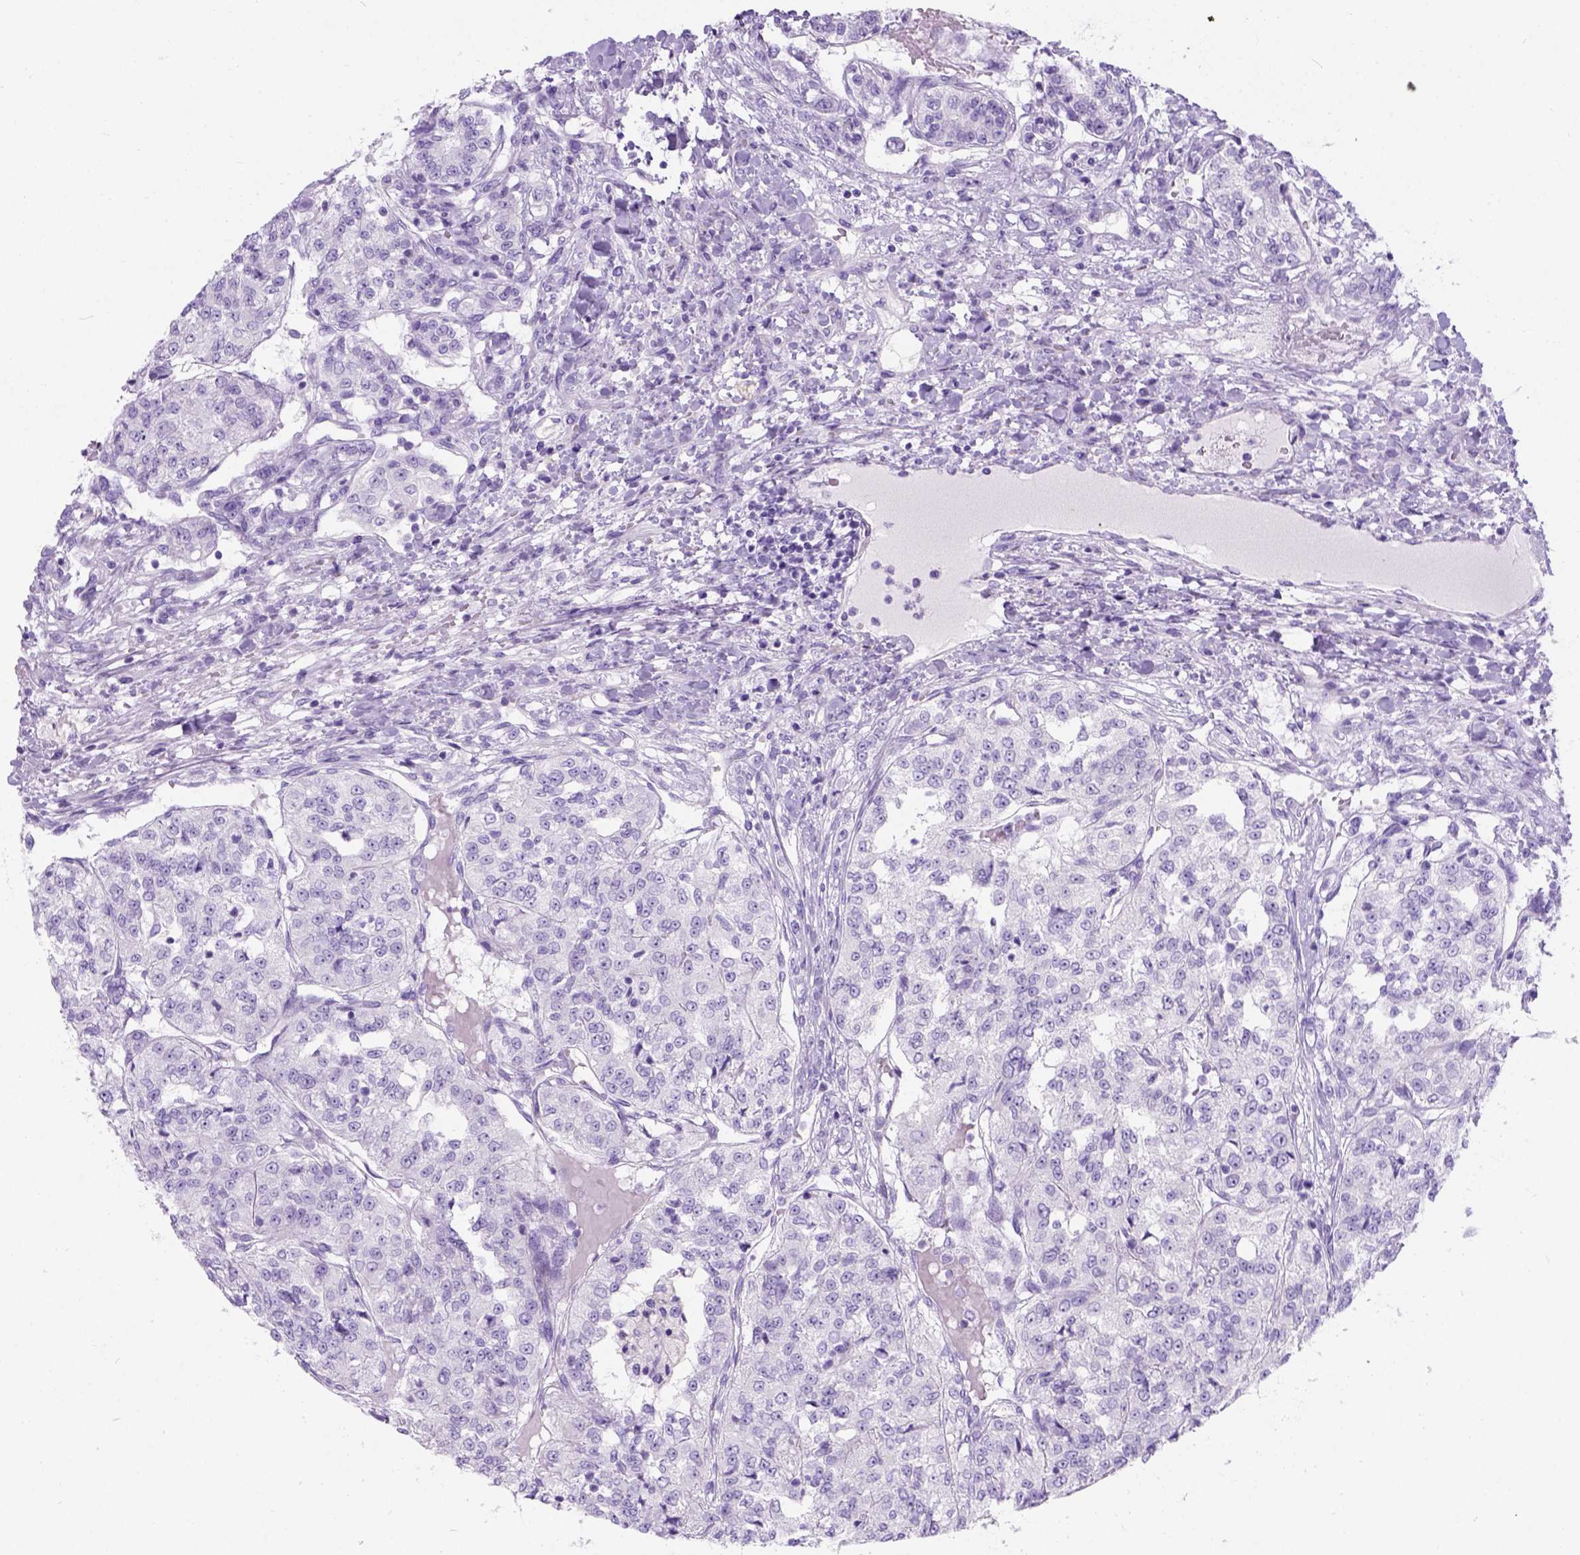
{"staining": {"intensity": "negative", "quantity": "none", "location": "none"}, "tissue": "renal cancer", "cell_type": "Tumor cells", "image_type": "cancer", "snomed": [{"axis": "morphology", "description": "Adenocarcinoma, NOS"}, {"axis": "topography", "description": "Kidney"}], "caption": "Tumor cells show no significant protein staining in renal adenocarcinoma.", "gene": "C7orf57", "patient": {"sex": "female", "age": 63}}